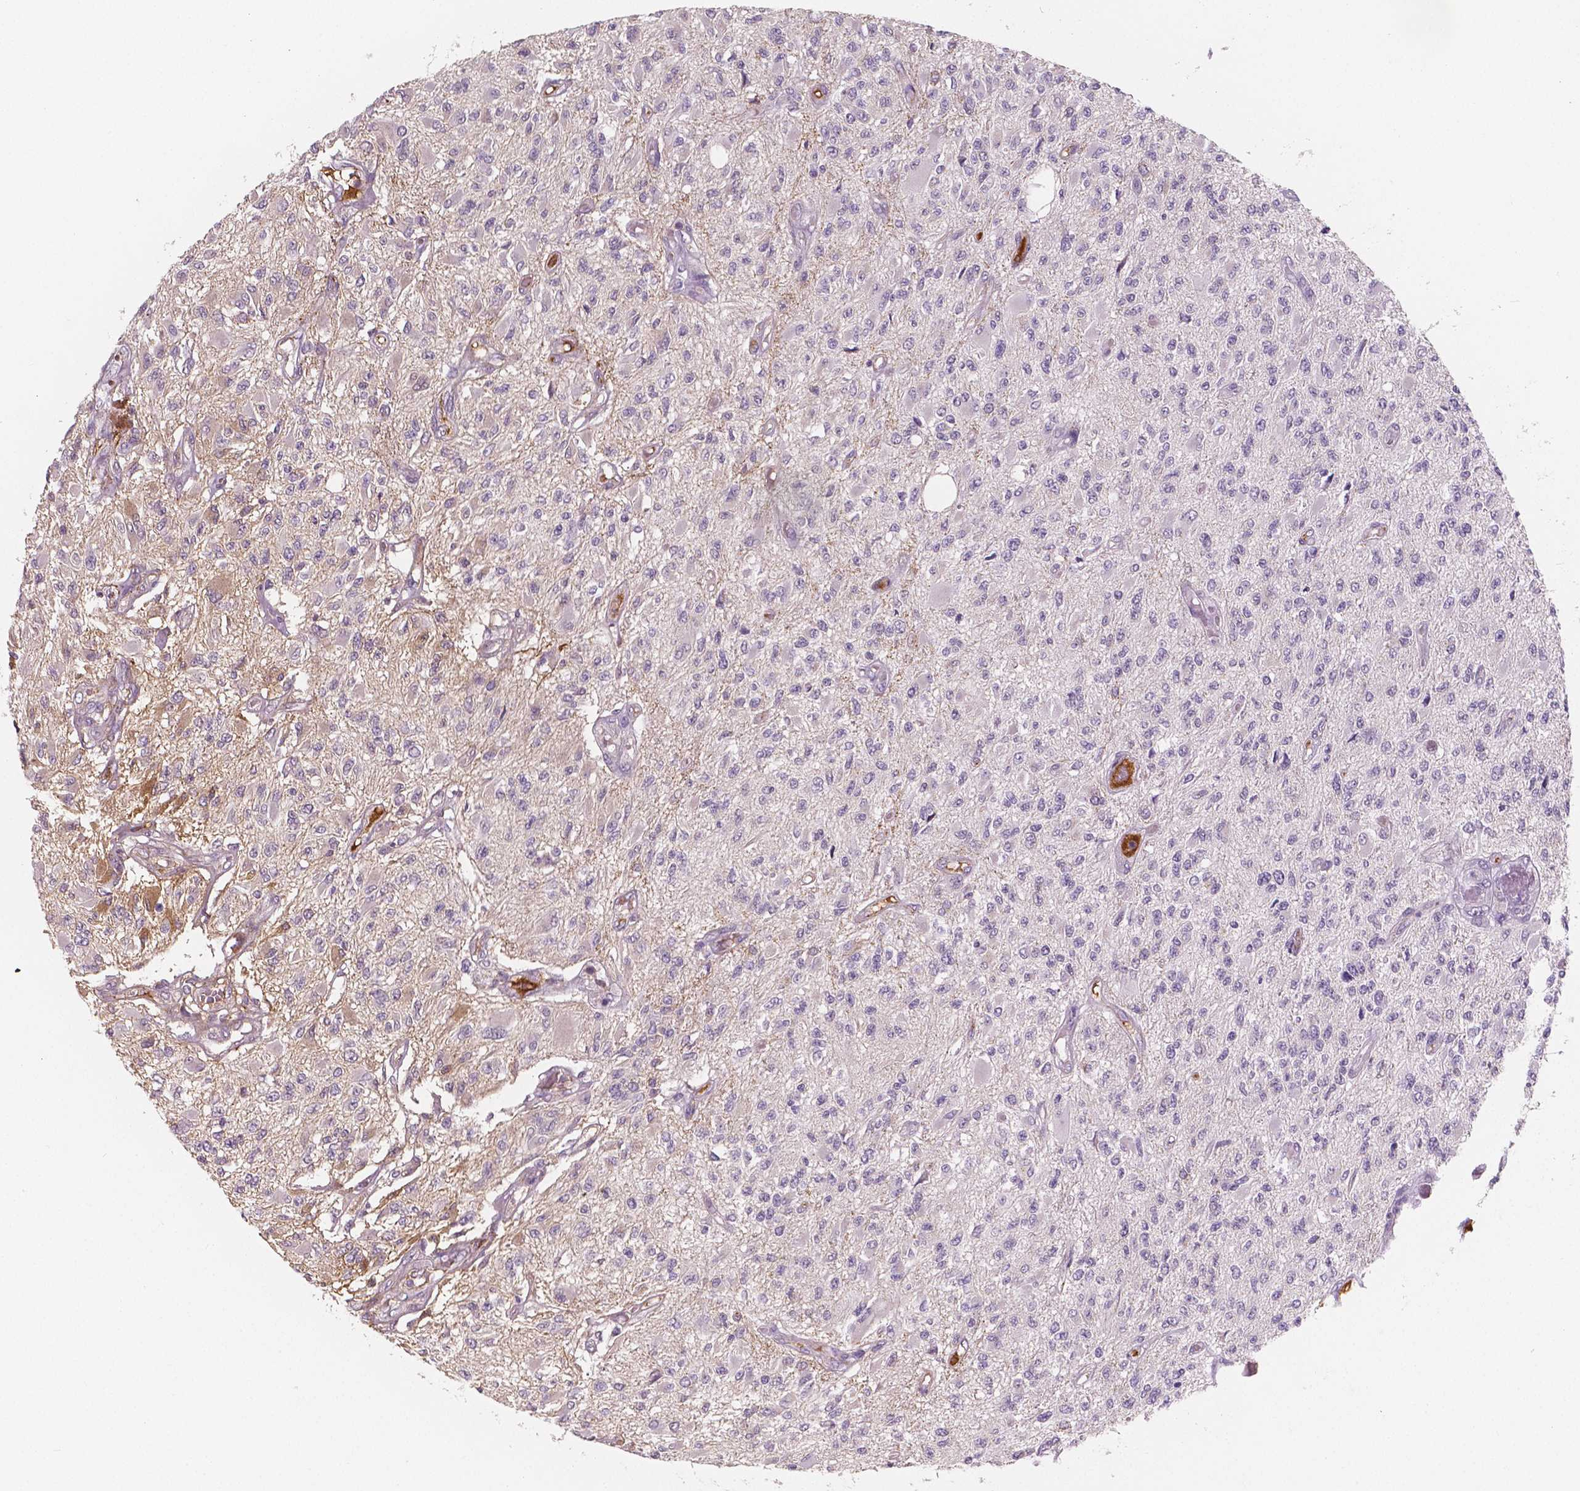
{"staining": {"intensity": "negative", "quantity": "none", "location": "none"}, "tissue": "glioma", "cell_type": "Tumor cells", "image_type": "cancer", "snomed": [{"axis": "morphology", "description": "Glioma, malignant, High grade"}, {"axis": "topography", "description": "Brain"}], "caption": "The histopathology image displays no staining of tumor cells in malignant glioma (high-grade).", "gene": "APOA4", "patient": {"sex": "female", "age": 63}}